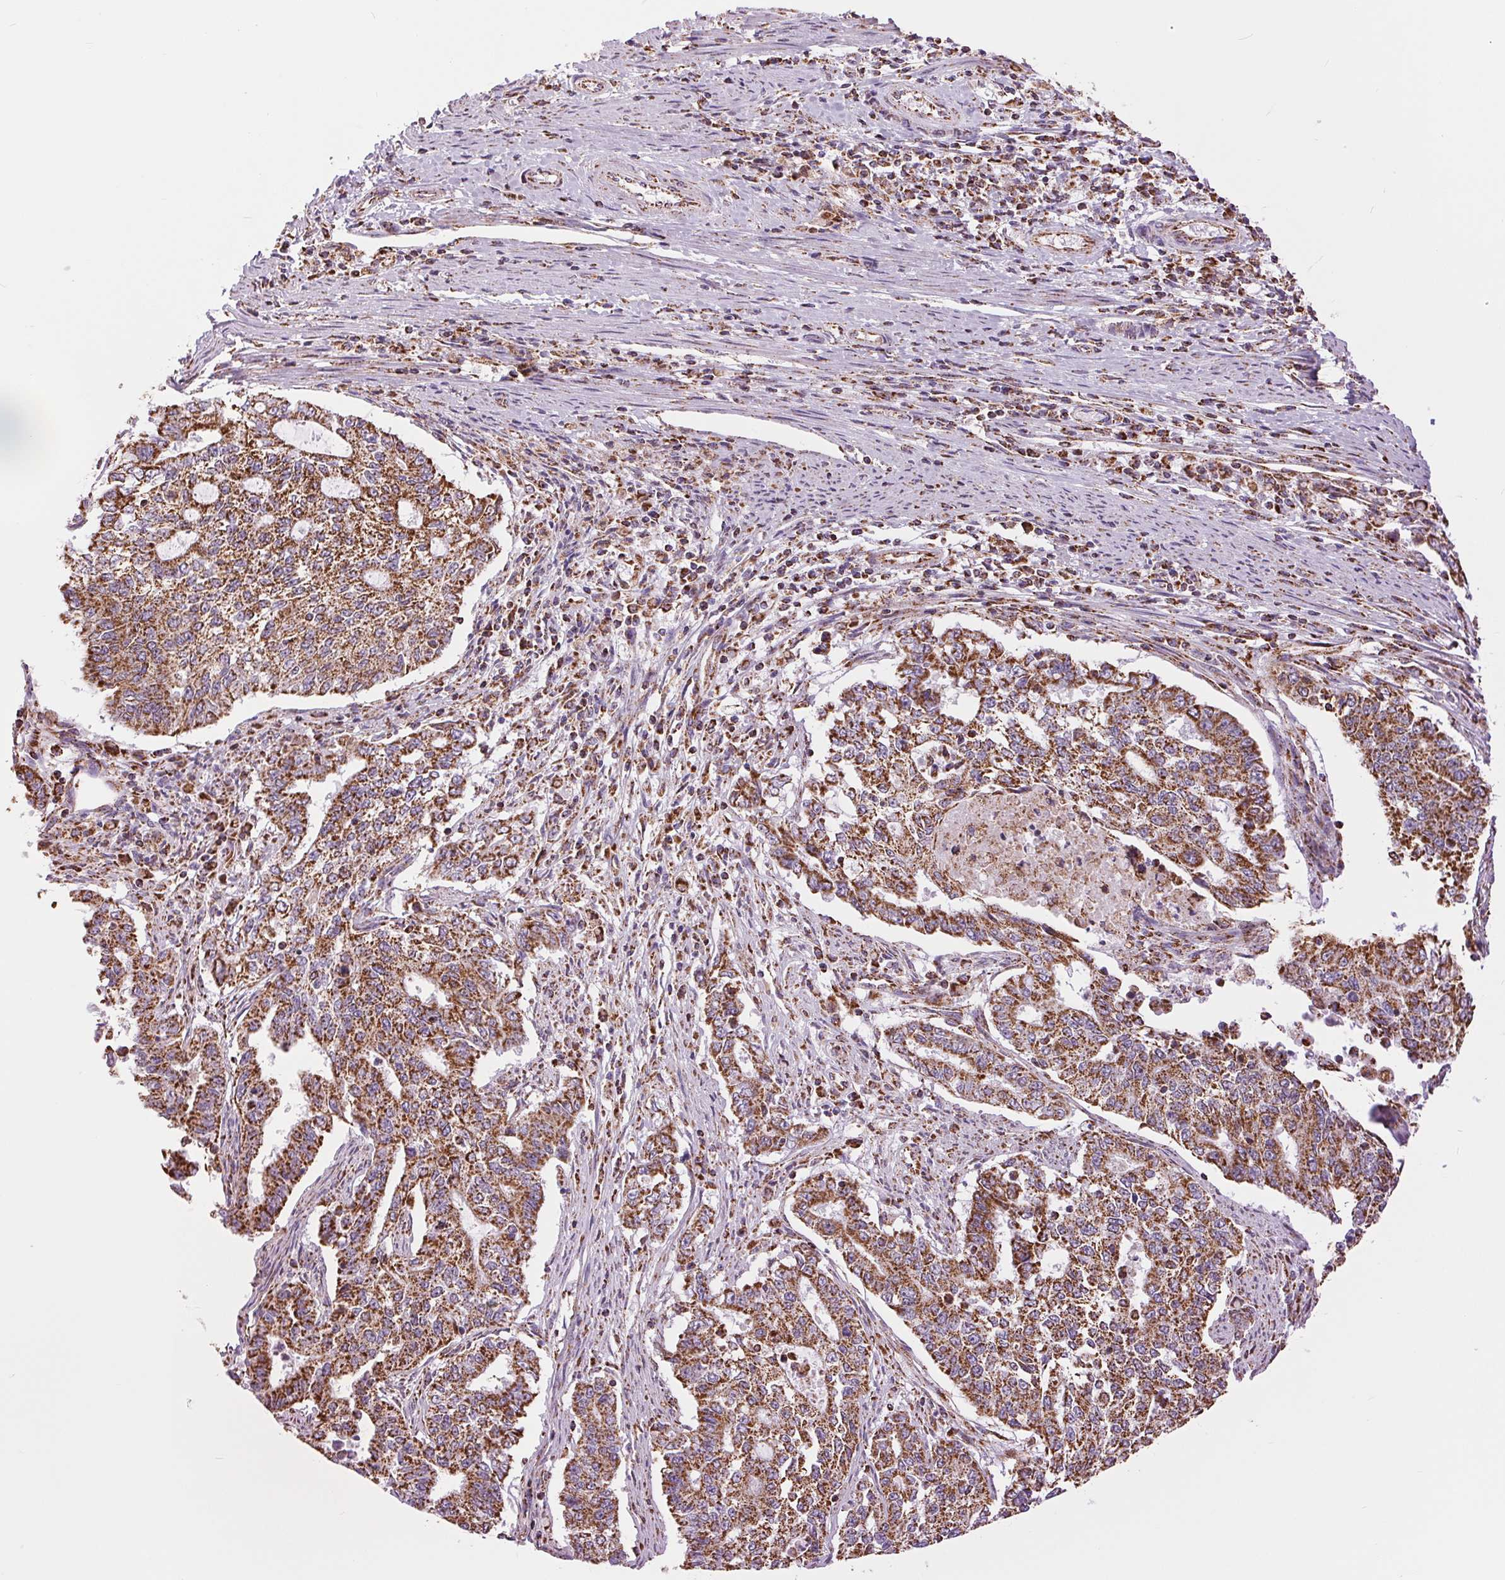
{"staining": {"intensity": "strong", "quantity": ">75%", "location": "cytoplasmic/membranous"}, "tissue": "endometrial cancer", "cell_type": "Tumor cells", "image_type": "cancer", "snomed": [{"axis": "morphology", "description": "Adenocarcinoma, NOS"}, {"axis": "topography", "description": "Uterus"}], "caption": "The immunohistochemical stain highlights strong cytoplasmic/membranous staining in tumor cells of adenocarcinoma (endometrial) tissue. (DAB IHC with brightfield microscopy, high magnification).", "gene": "ATP5PB", "patient": {"sex": "female", "age": 59}}